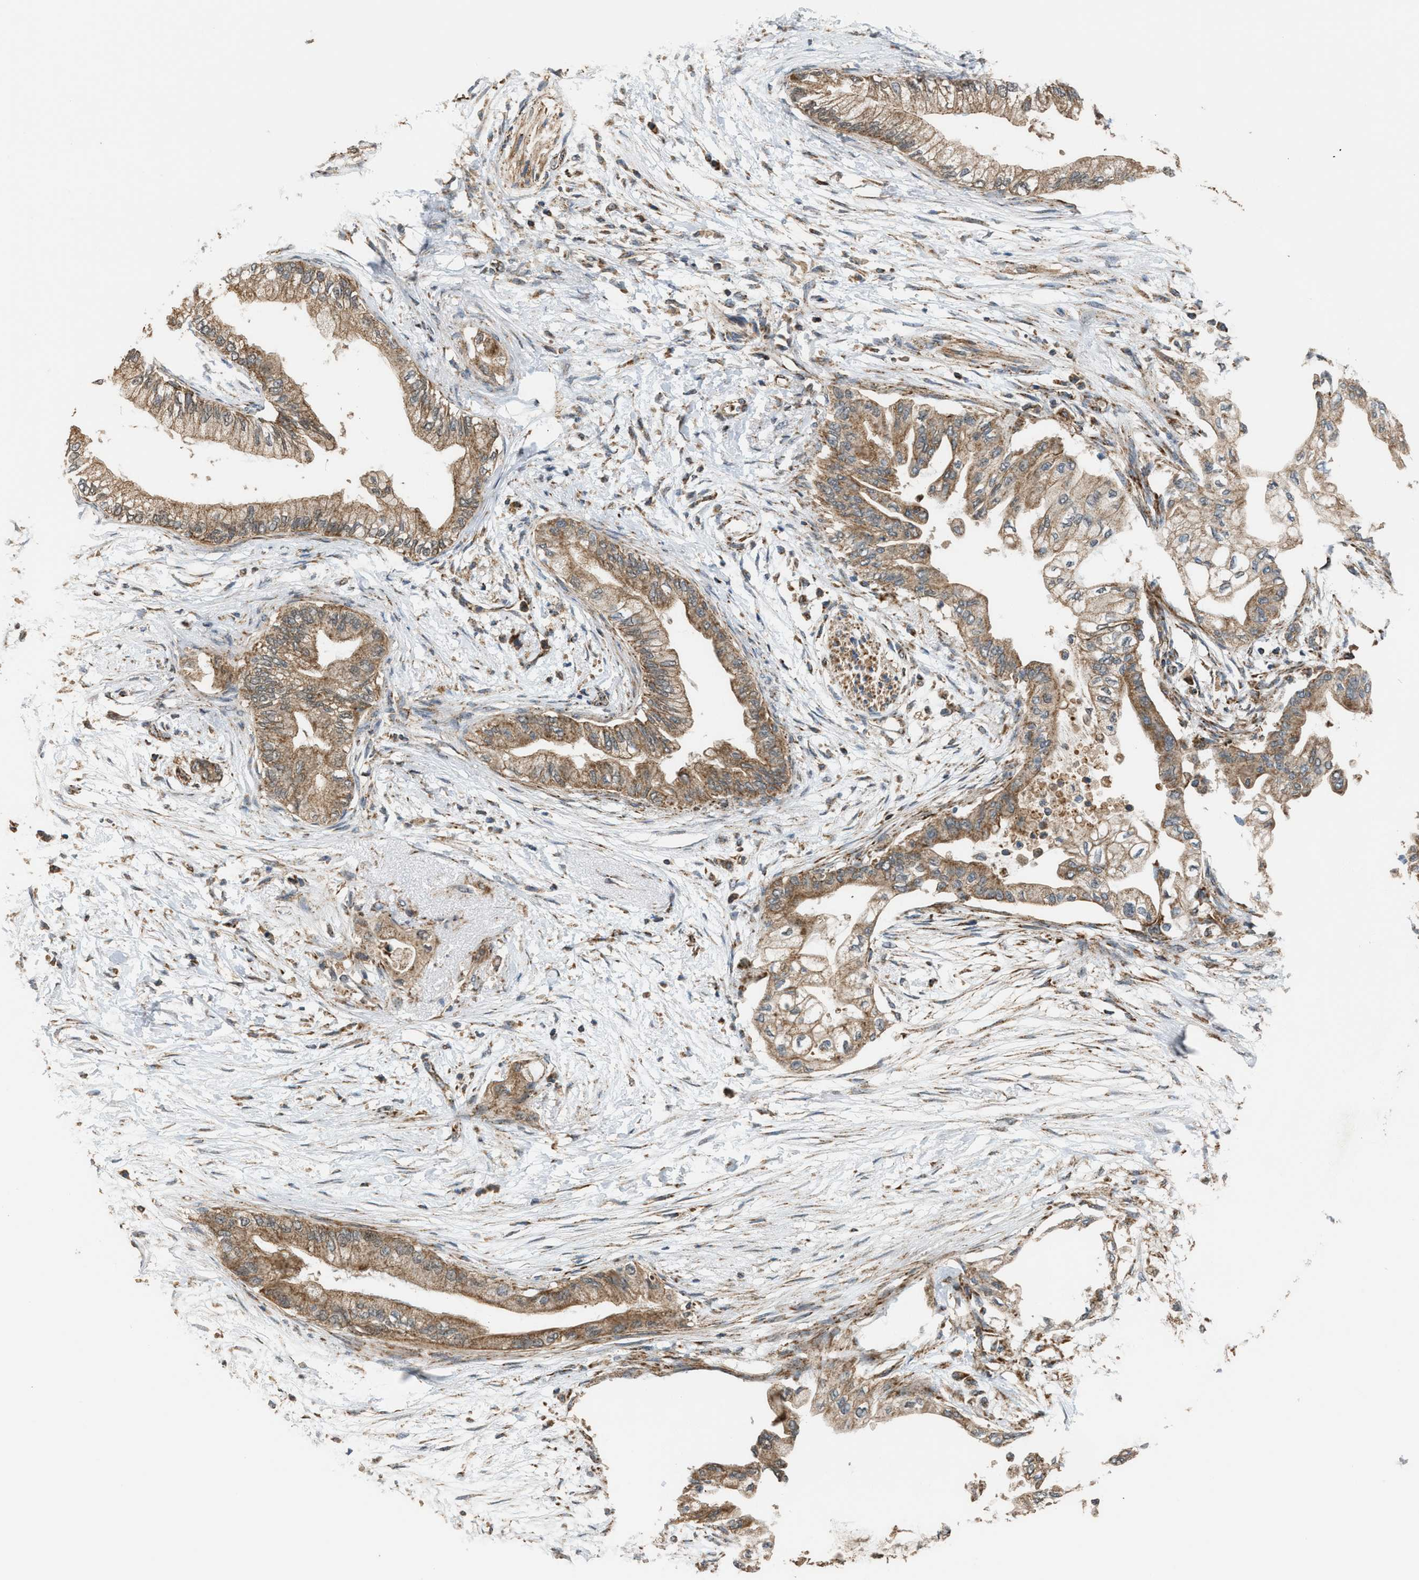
{"staining": {"intensity": "moderate", "quantity": ">75%", "location": "cytoplasmic/membranous"}, "tissue": "pancreatic cancer", "cell_type": "Tumor cells", "image_type": "cancer", "snomed": [{"axis": "morphology", "description": "Normal tissue, NOS"}, {"axis": "morphology", "description": "Adenocarcinoma, NOS"}, {"axis": "topography", "description": "Pancreas"}, {"axis": "topography", "description": "Duodenum"}], "caption": "Human pancreatic cancer stained for a protein (brown) reveals moderate cytoplasmic/membranous positive positivity in approximately >75% of tumor cells.", "gene": "SGSM2", "patient": {"sex": "female", "age": 60}}